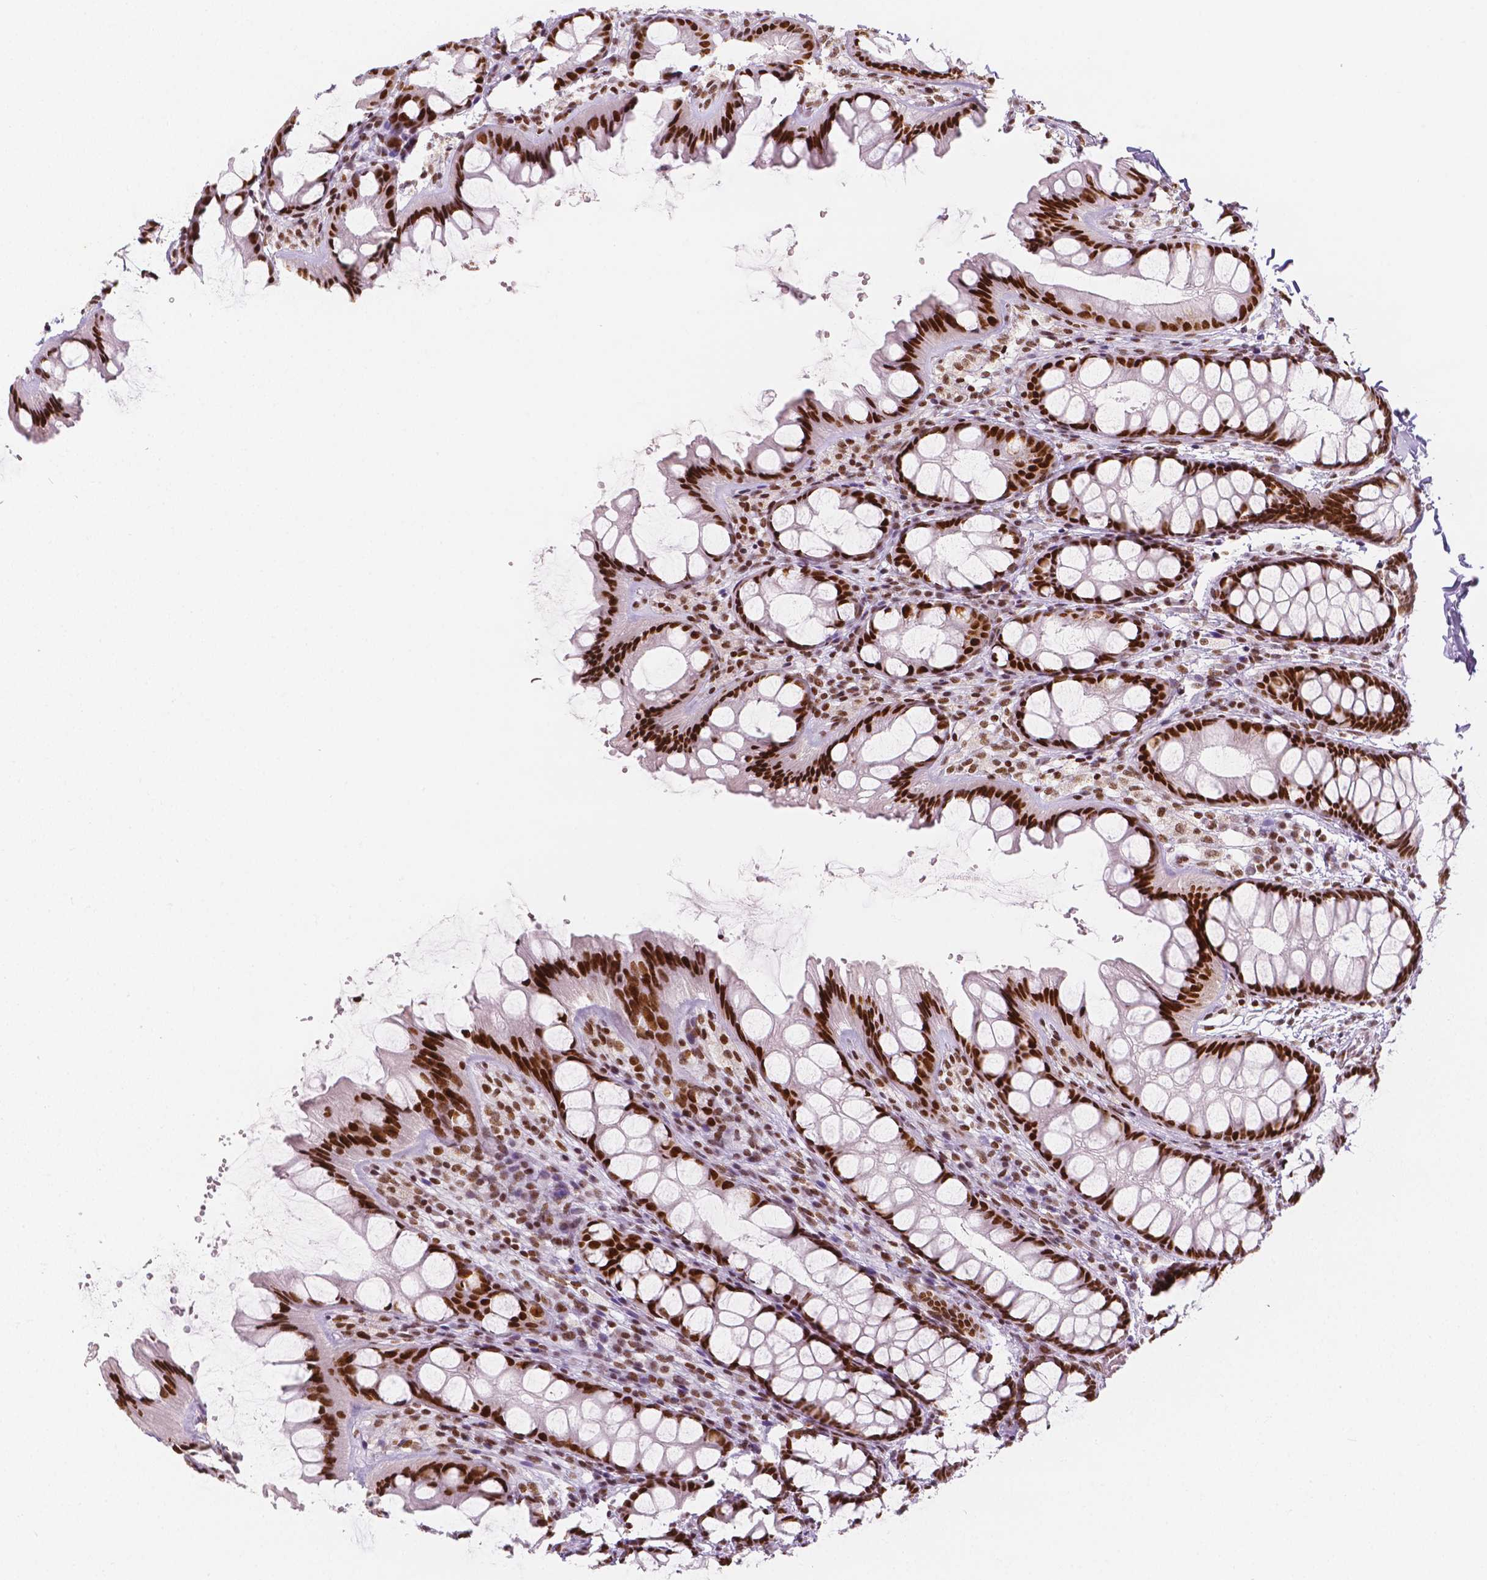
{"staining": {"intensity": "weak", "quantity": ">75%", "location": "nuclear"}, "tissue": "colon", "cell_type": "Endothelial cells", "image_type": "normal", "snomed": [{"axis": "morphology", "description": "Normal tissue, NOS"}, {"axis": "topography", "description": "Colon"}], "caption": "The image exhibits immunohistochemical staining of unremarkable colon. There is weak nuclear staining is appreciated in about >75% of endothelial cells. The staining was performed using DAB, with brown indicating positive protein expression. Nuclei are stained blue with hematoxylin.", "gene": "HDAC1", "patient": {"sex": "male", "age": 47}}